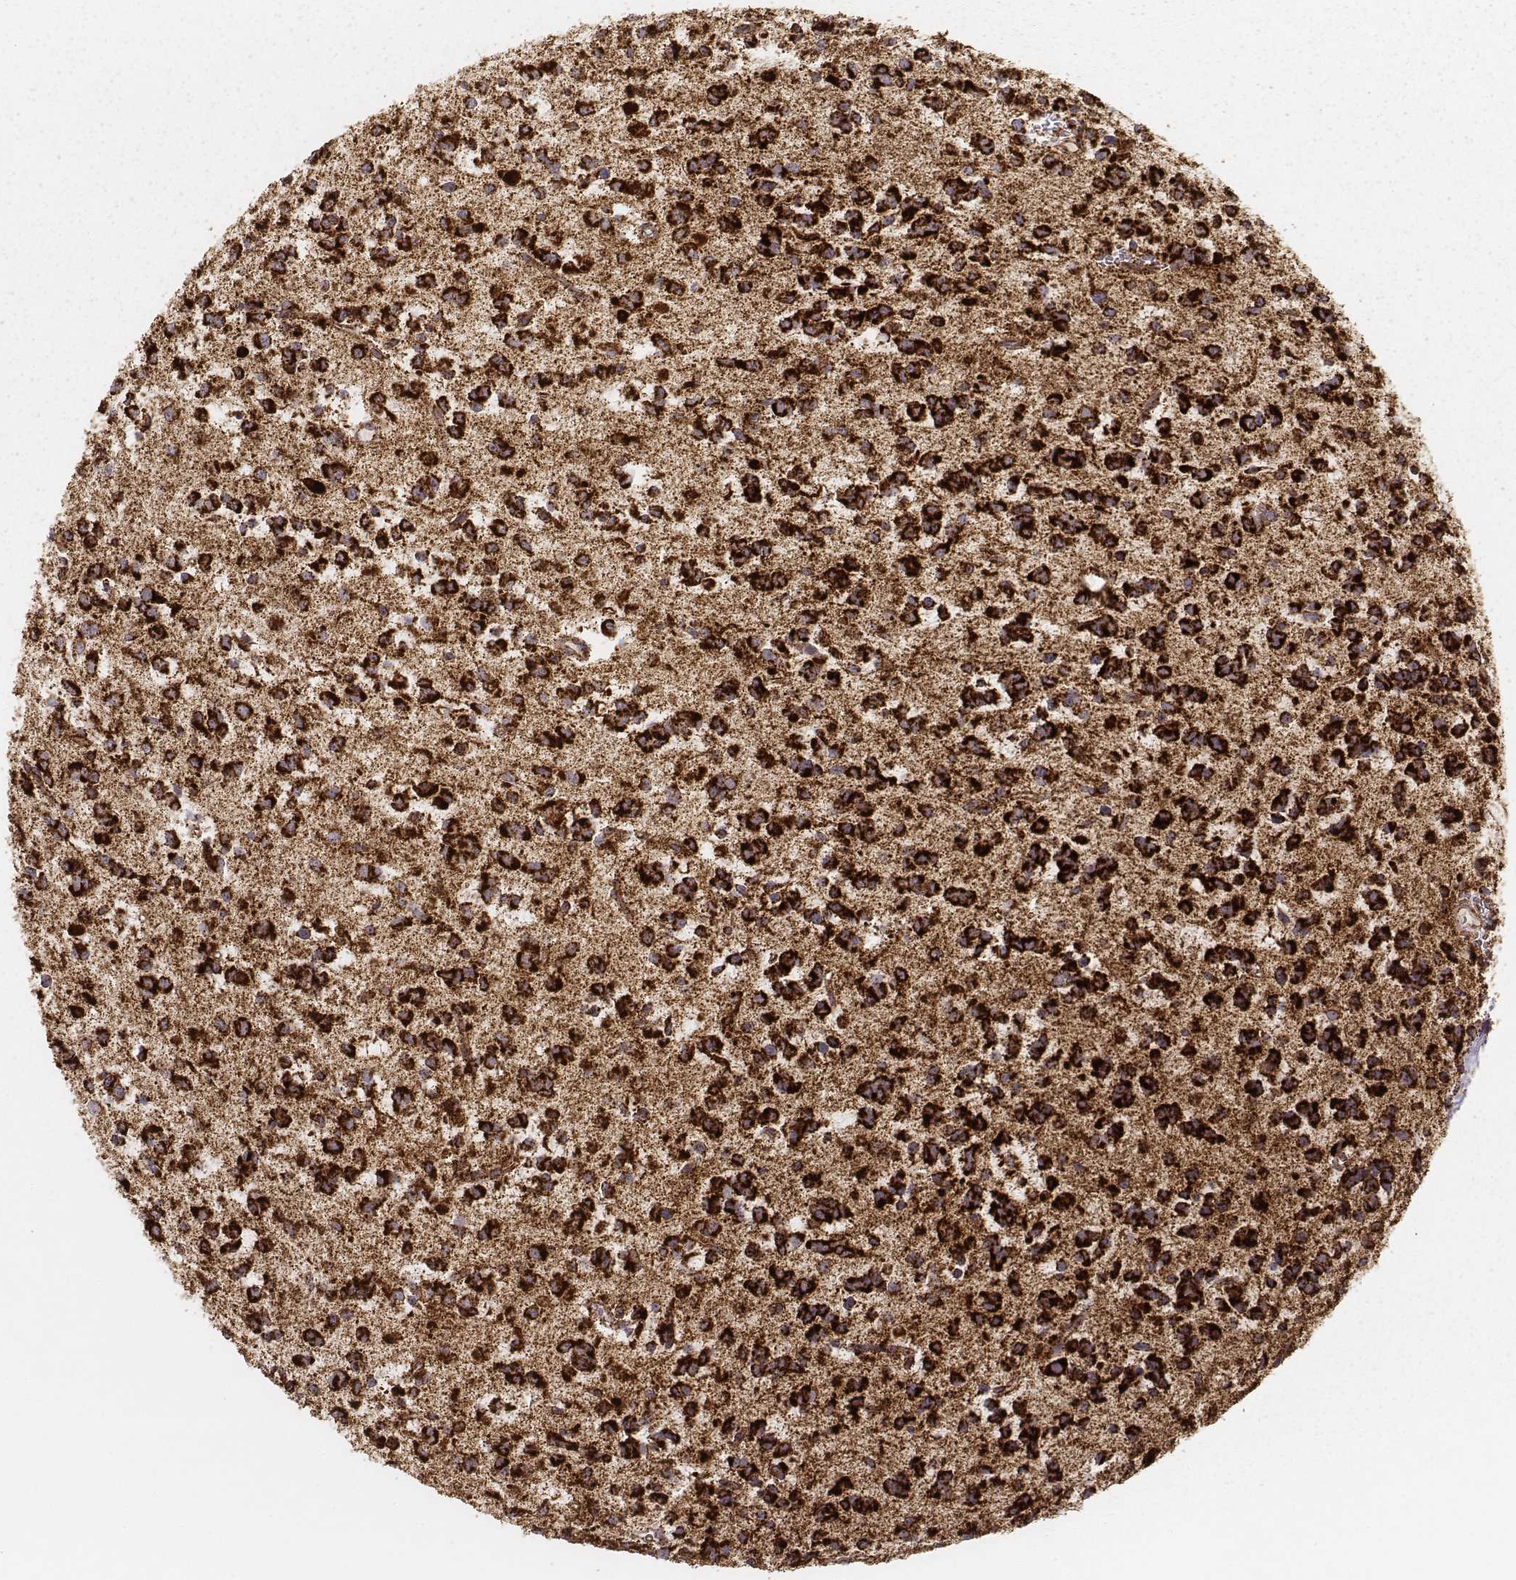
{"staining": {"intensity": "strong", "quantity": ">75%", "location": "cytoplasmic/membranous"}, "tissue": "glioma", "cell_type": "Tumor cells", "image_type": "cancer", "snomed": [{"axis": "morphology", "description": "Glioma, malignant, Low grade"}, {"axis": "topography", "description": "Brain"}], "caption": "High-magnification brightfield microscopy of low-grade glioma (malignant) stained with DAB (brown) and counterstained with hematoxylin (blue). tumor cells exhibit strong cytoplasmic/membranous staining is present in approximately>75% of cells.", "gene": "CS", "patient": {"sex": "female", "age": 45}}